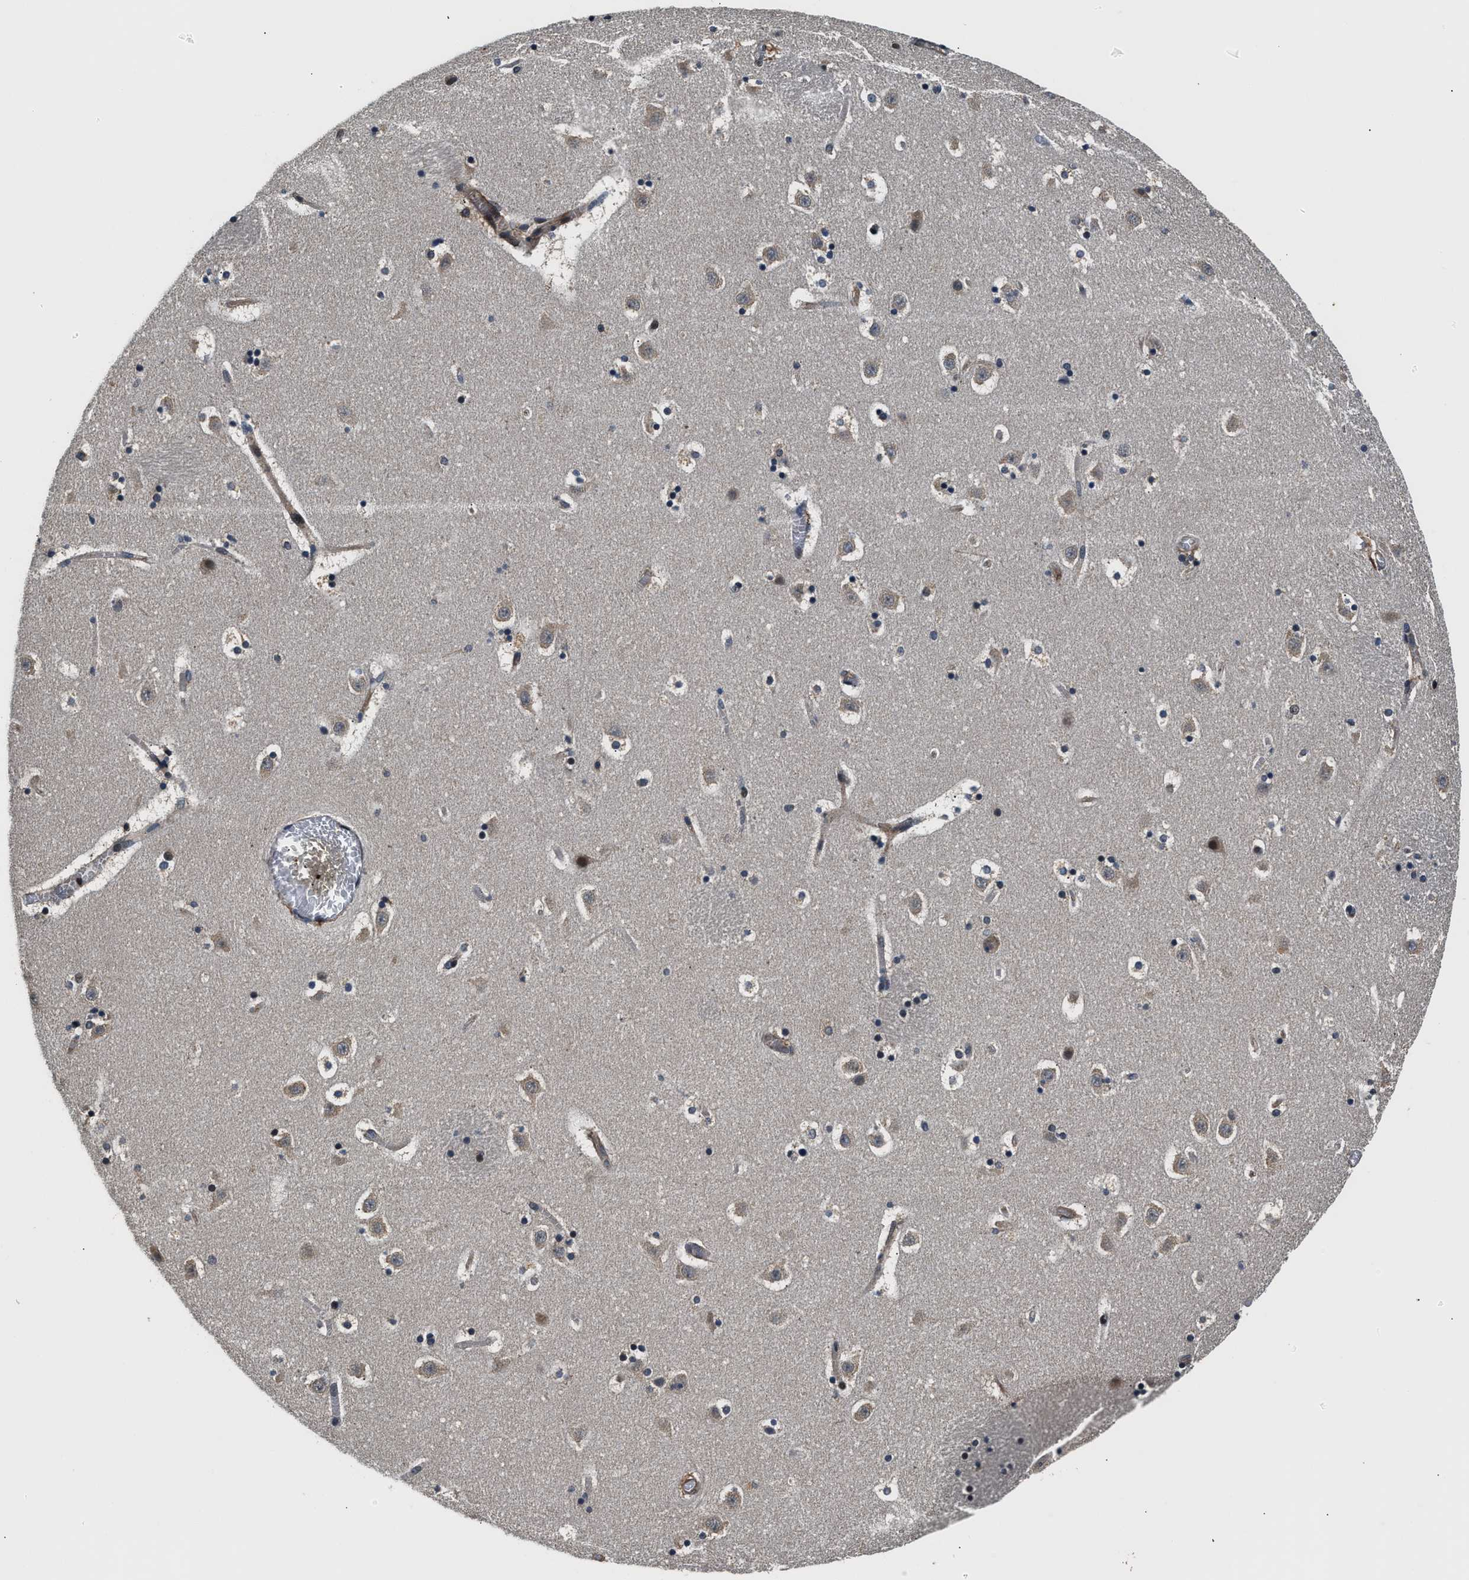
{"staining": {"intensity": "weak", "quantity": "<25%", "location": "cytoplasmic/membranous"}, "tissue": "caudate", "cell_type": "Glial cells", "image_type": "normal", "snomed": [{"axis": "morphology", "description": "Normal tissue, NOS"}, {"axis": "topography", "description": "Lateral ventricle wall"}], "caption": "Immunohistochemistry (IHC) of benign human caudate displays no expression in glial cells. (Stains: DAB IHC with hematoxylin counter stain, Microscopy: brightfield microscopy at high magnification).", "gene": "TUT7", "patient": {"sex": "male", "age": 45}}